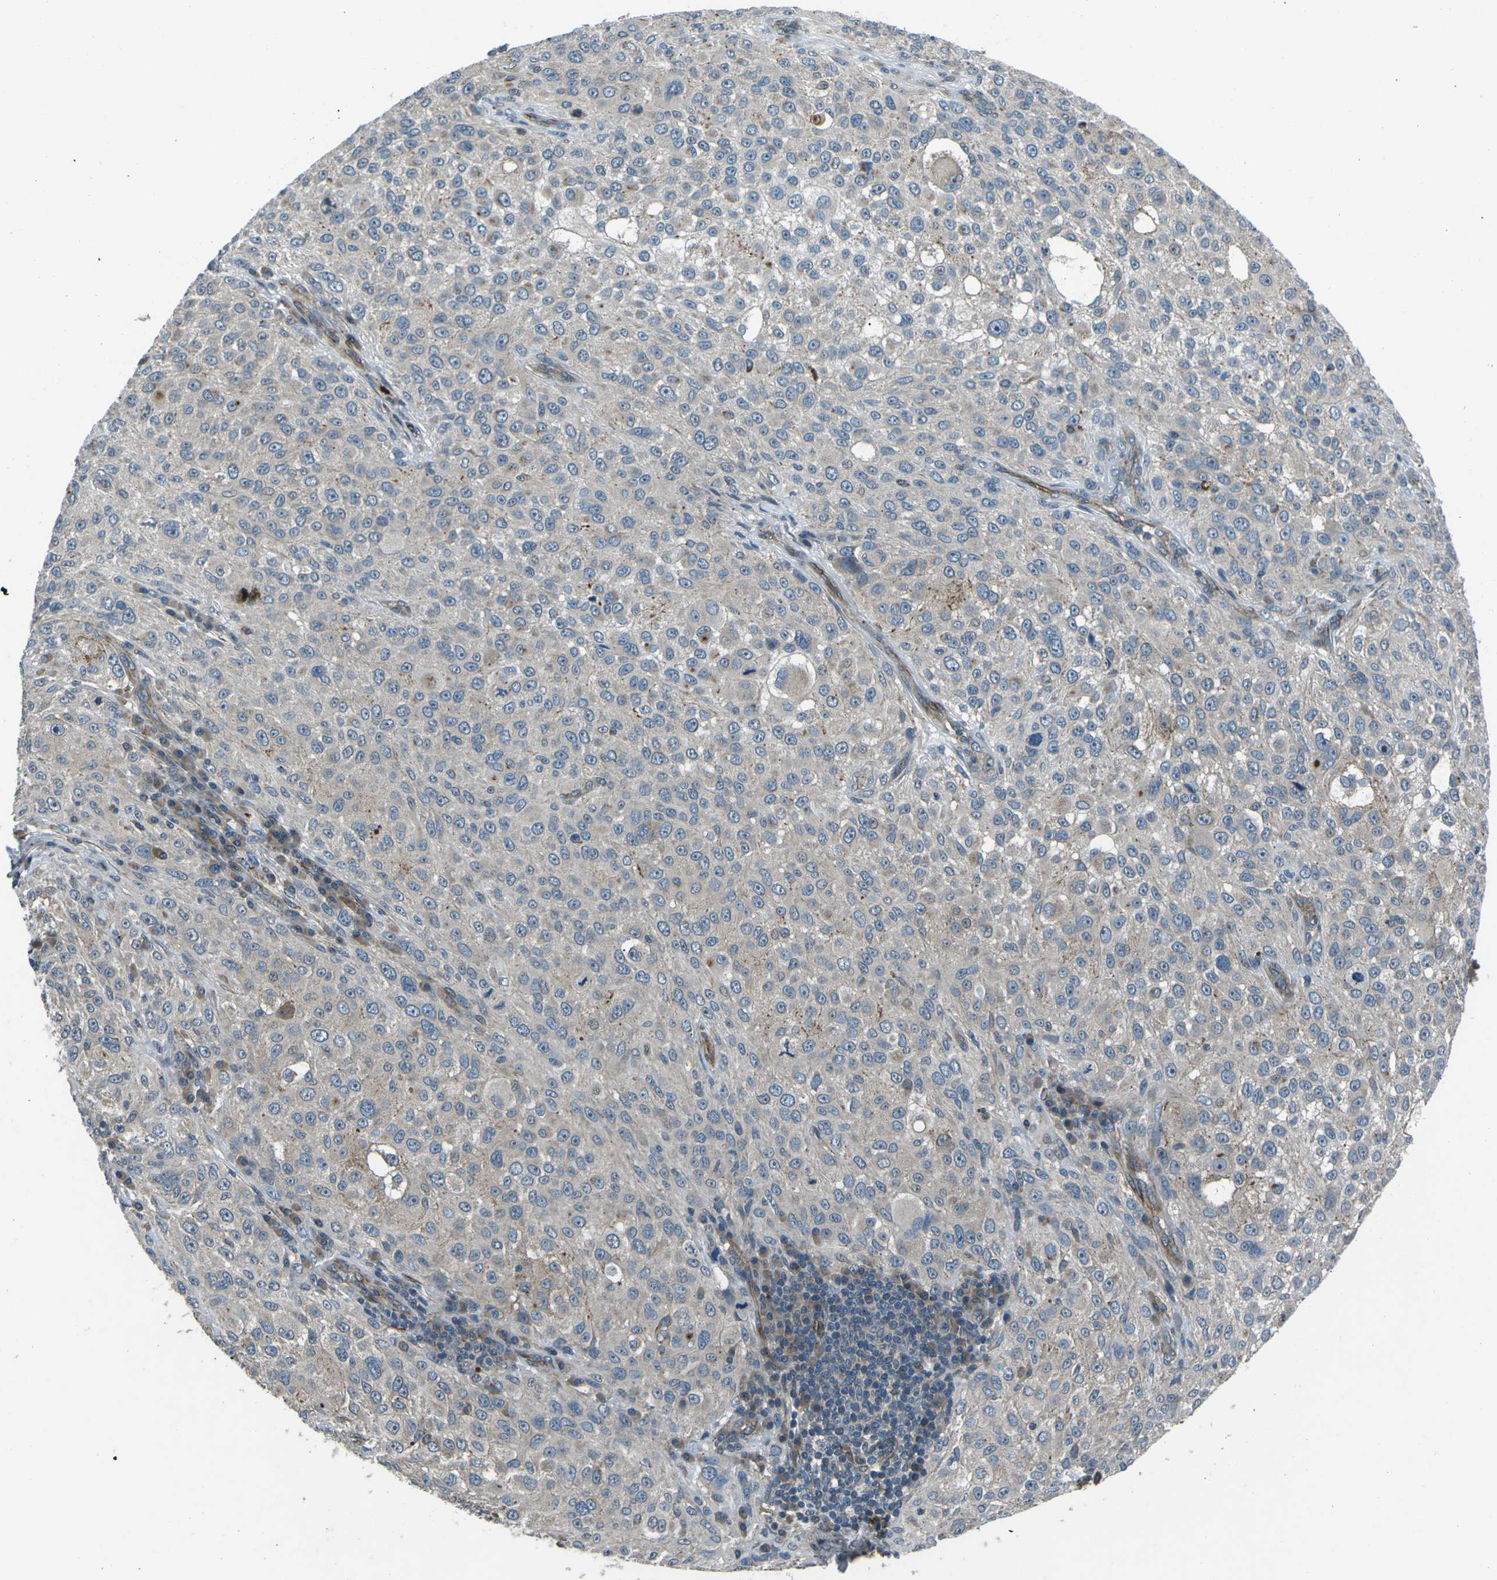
{"staining": {"intensity": "weak", "quantity": "<25%", "location": "cytoplasmic/membranous"}, "tissue": "melanoma", "cell_type": "Tumor cells", "image_type": "cancer", "snomed": [{"axis": "morphology", "description": "Necrosis, NOS"}, {"axis": "morphology", "description": "Malignant melanoma, NOS"}, {"axis": "topography", "description": "Skin"}], "caption": "Immunohistochemistry of human malignant melanoma demonstrates no positivity in tumor cells.", "gene": "AFAP1", "patient": {"sex": "female", "age": 87}}